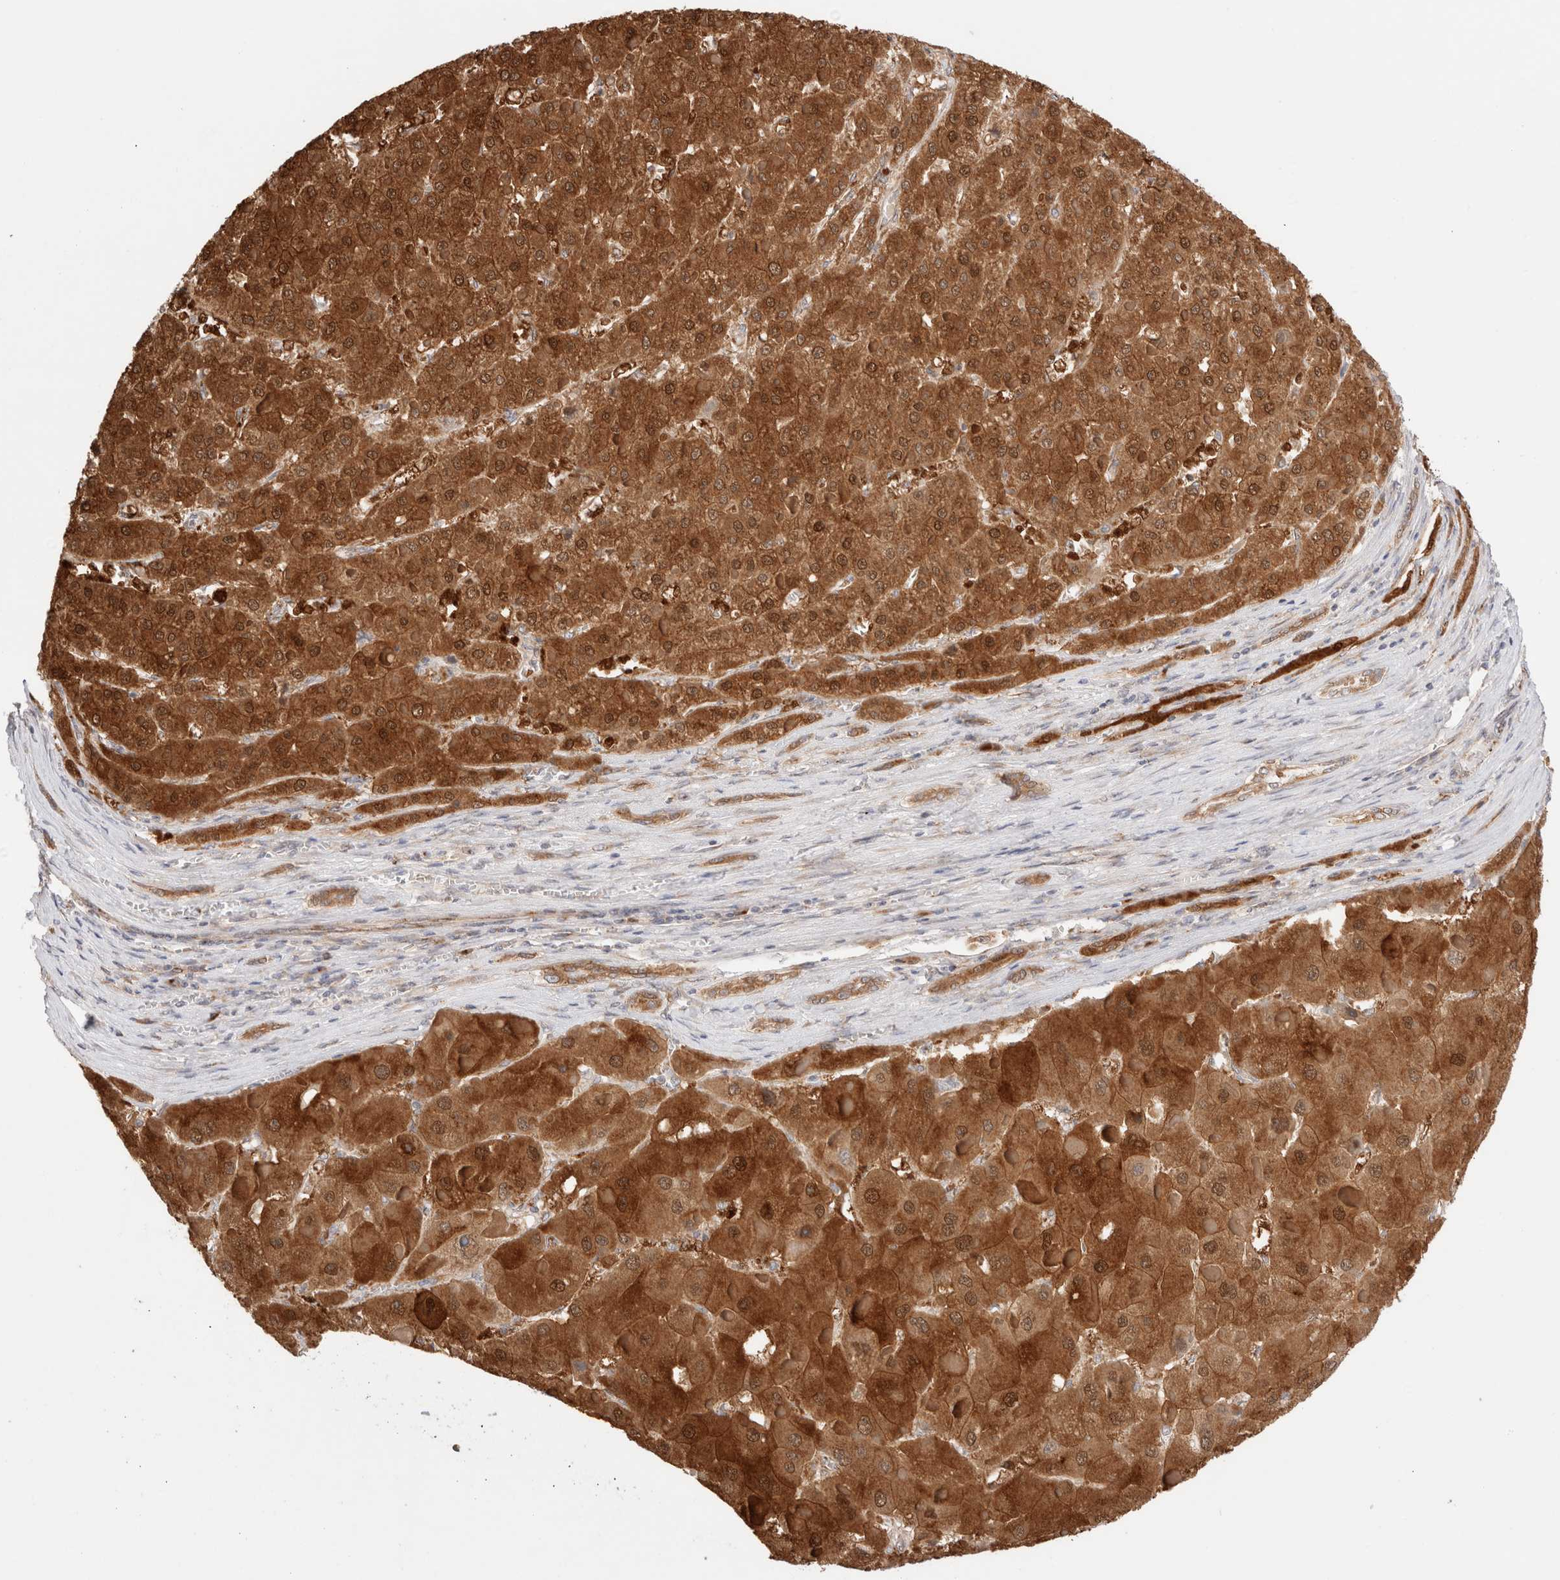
{"staining": {"intensity": "strong", "quantity": ">75%", "location": "cytoplasmic/membranous,nuclear"}, "tissue": "liver cancer", "cell_type": "Tumor cells", "image_type": "cancer", "snomed": [{"axis": "morphology", "description": "Carcinoma, Hepatocellular, NOS"}, {"axis": "topography", "description": "Liver"}], "caption": "DAB immunohistochemical staining of hepatocellular carcinoma (liver) demonstrates strong cytoplasmic/membranous and nuclear protein positivity in approximately >75% of tumor cells. The protein is shown in brown color, while the nuclei are stained blue.", "gene": "LMAN2L", "patient": {"sex": "female", "age": 73}}